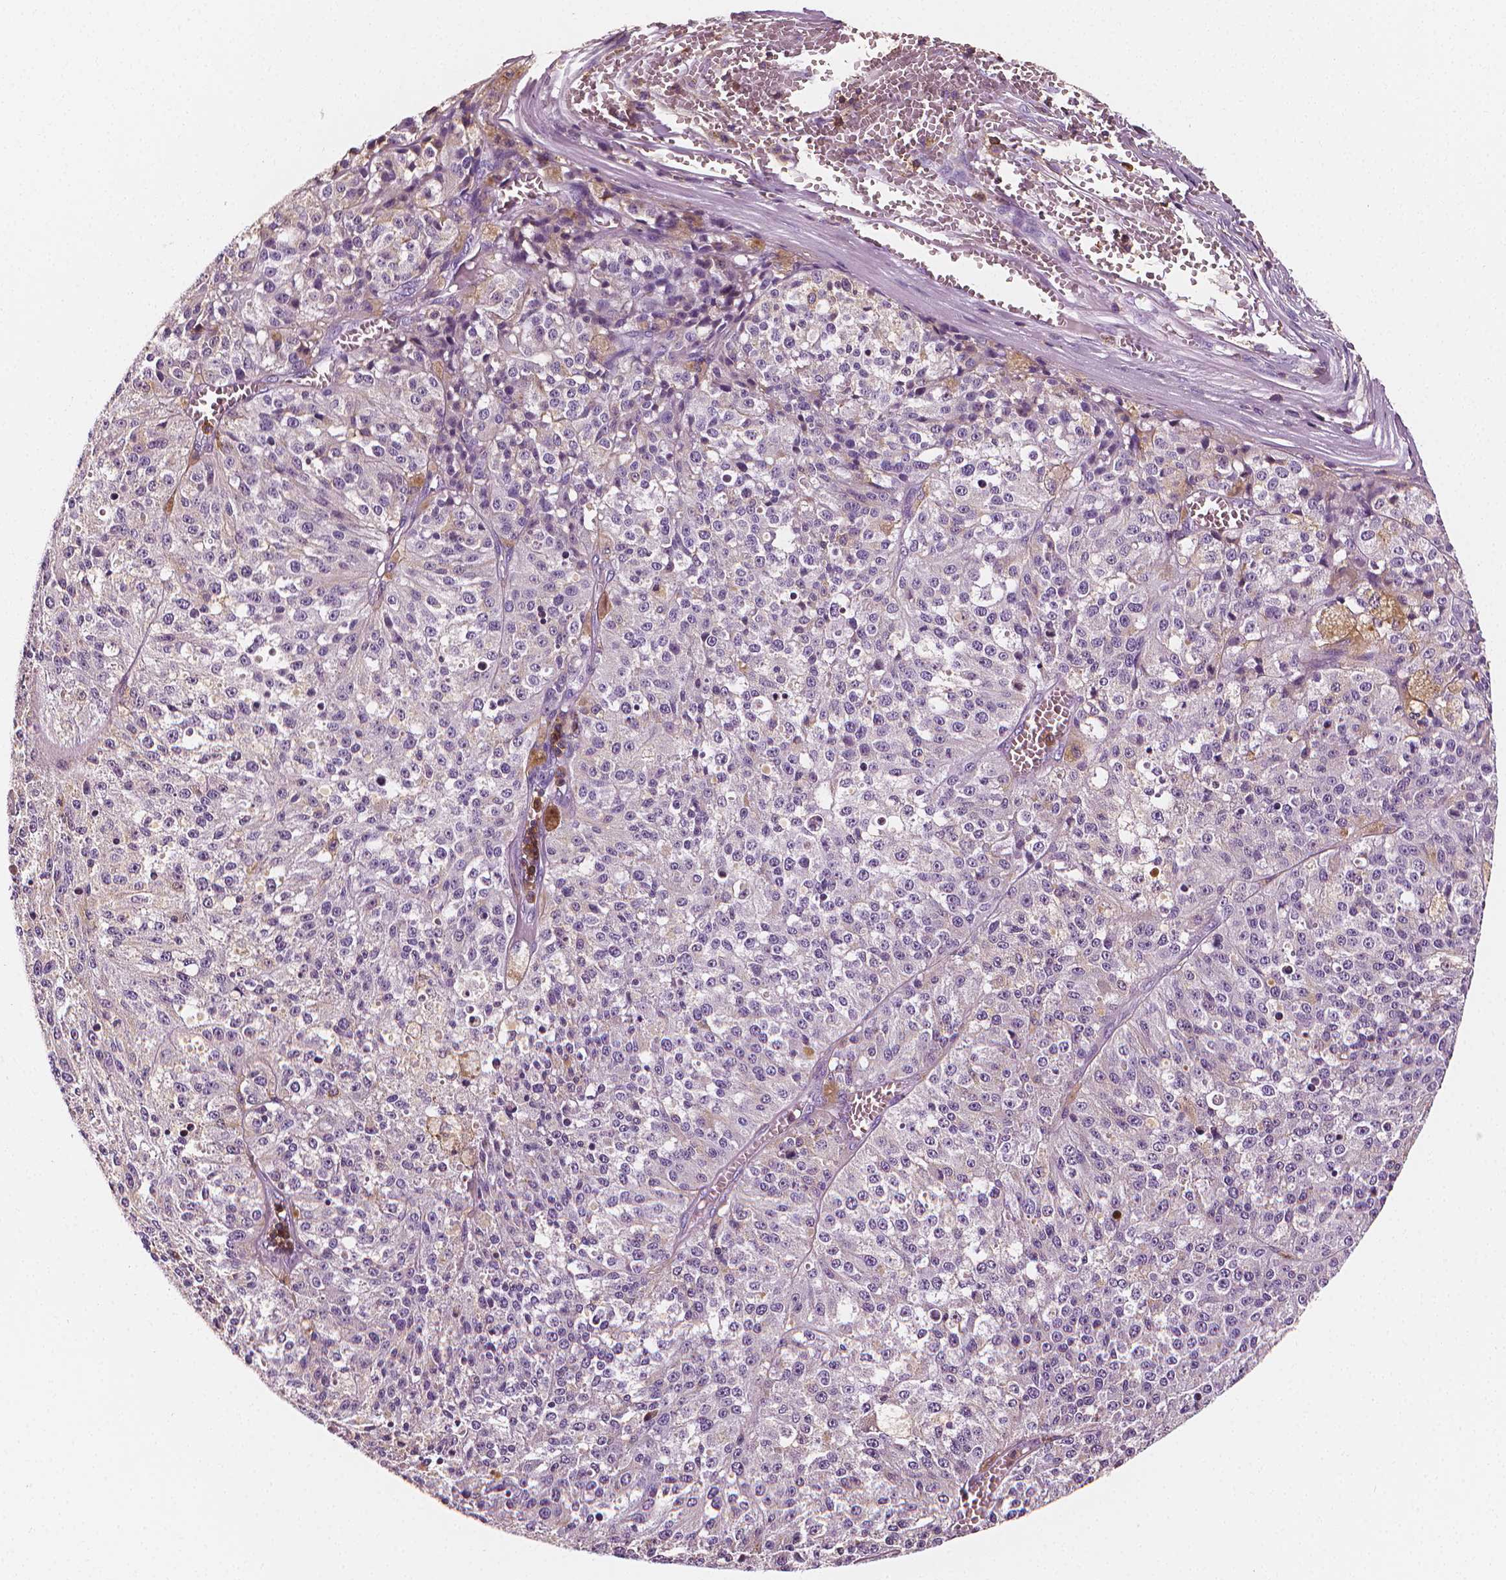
{"staining": {"intensity": "negative", "quantity": "none", "location": "none"}, "tissue": "melanoma", "cell_type": "Tumor cells", "image_type": "cancer", "snomed": [{"axis": "morphology", "description": "Malignant melanoma, Metastatic site"}, {"axis": "topography", "description": "Lymph node"}], "caption": "A histopathology image of melanoma stained for a protein reveals no brown staining in tumor cells.", "gene": "PTPRC", "patient": {"sex": "female", "age": 64}}